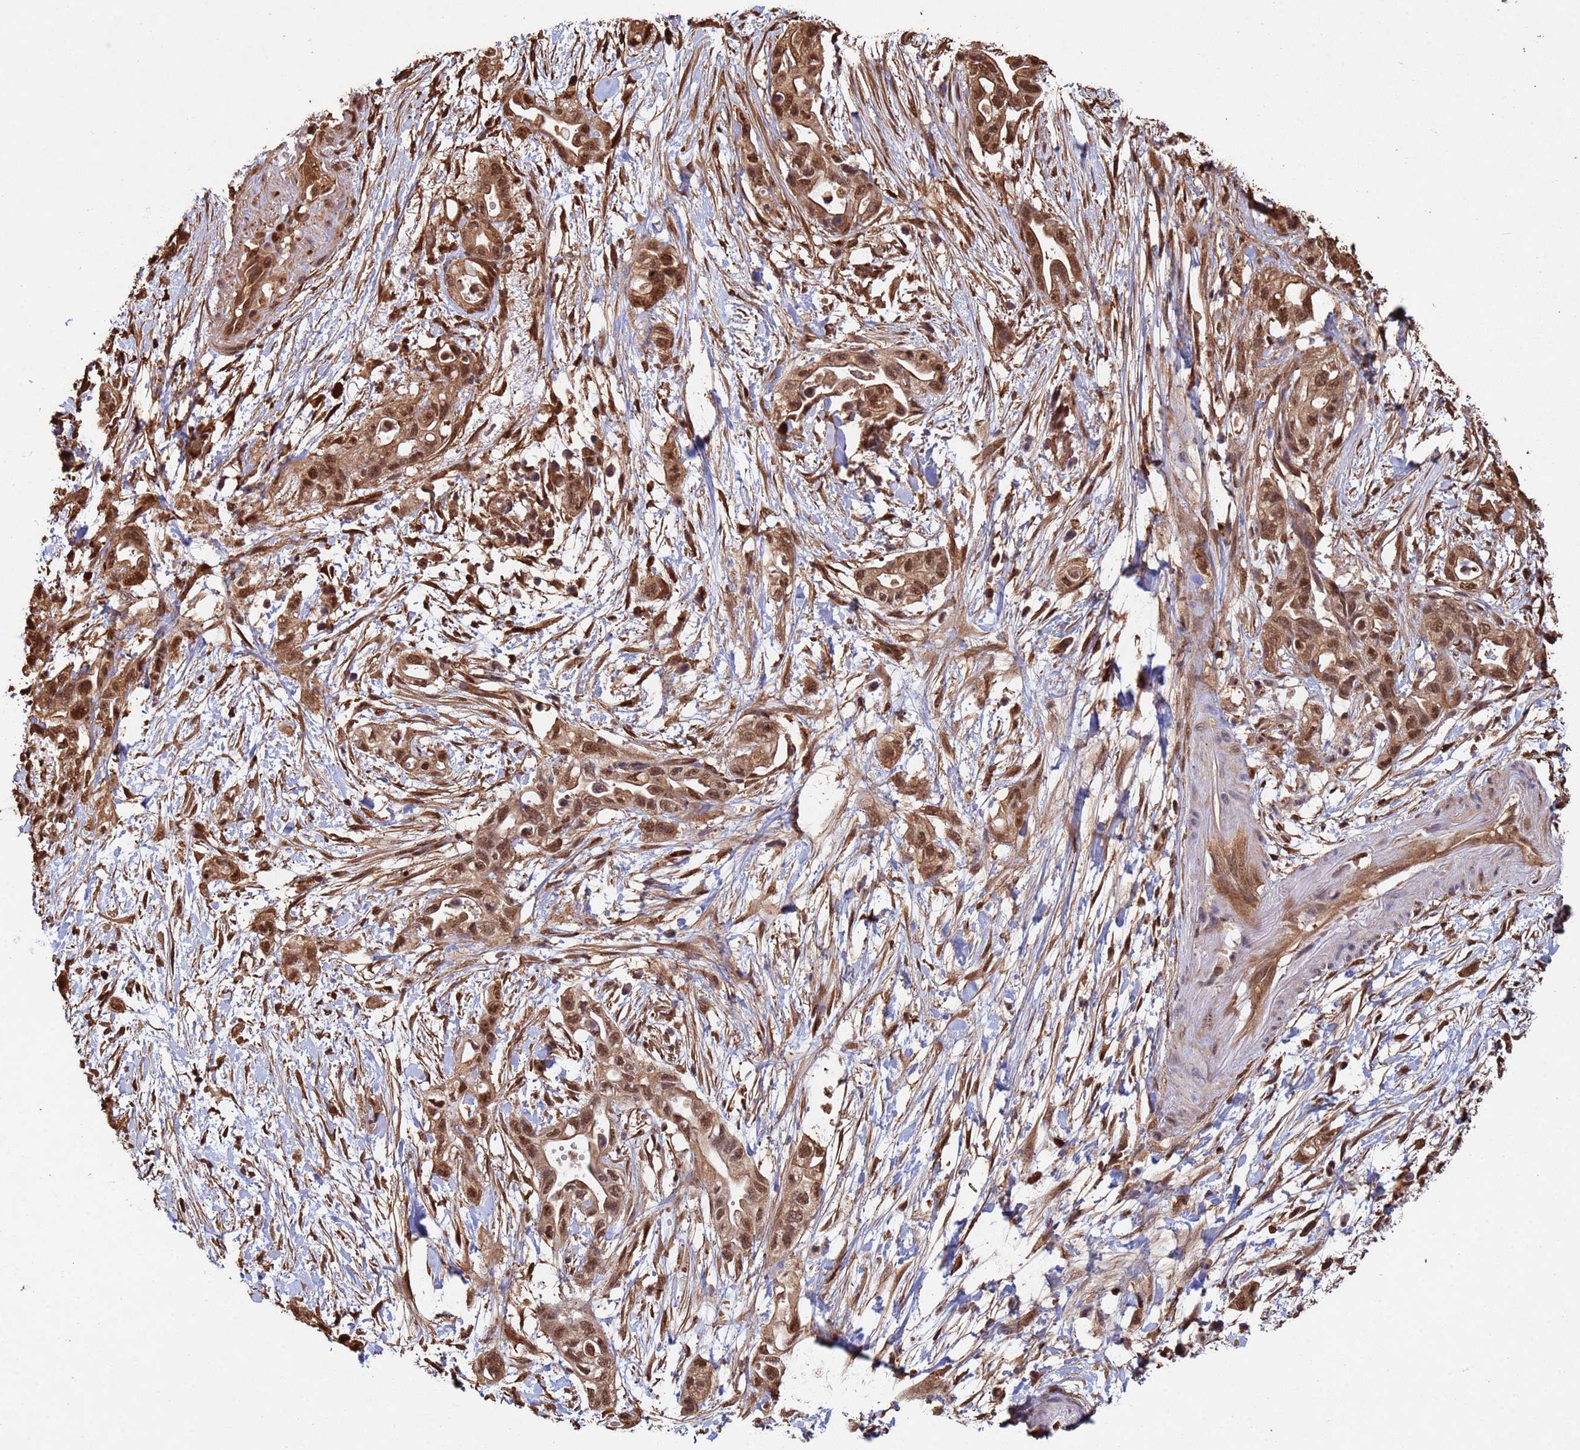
{"staining": {"intensity": "moderate", "quantity": ">75%", "location": "cytoplasmic/membranous,nuclear"}, "tissue": "pancreatic cancer", "cell_type": "Tumor cells", "image_type": "cancer", "snomed": [{"axis": "morphology", "description": "Adenocarcinoma, NOS"}, {"axis": "topography", "description": "Pancreas"}], "caption": "A high-resolution image shows IHC staining of pancreatic cancer, which reveals moderate cytoplasmic/membranous and nuclear expression in about >75% of tumor cells.", "gene": "SUMO4", "patient": {"sex": "female", "age": 72}}